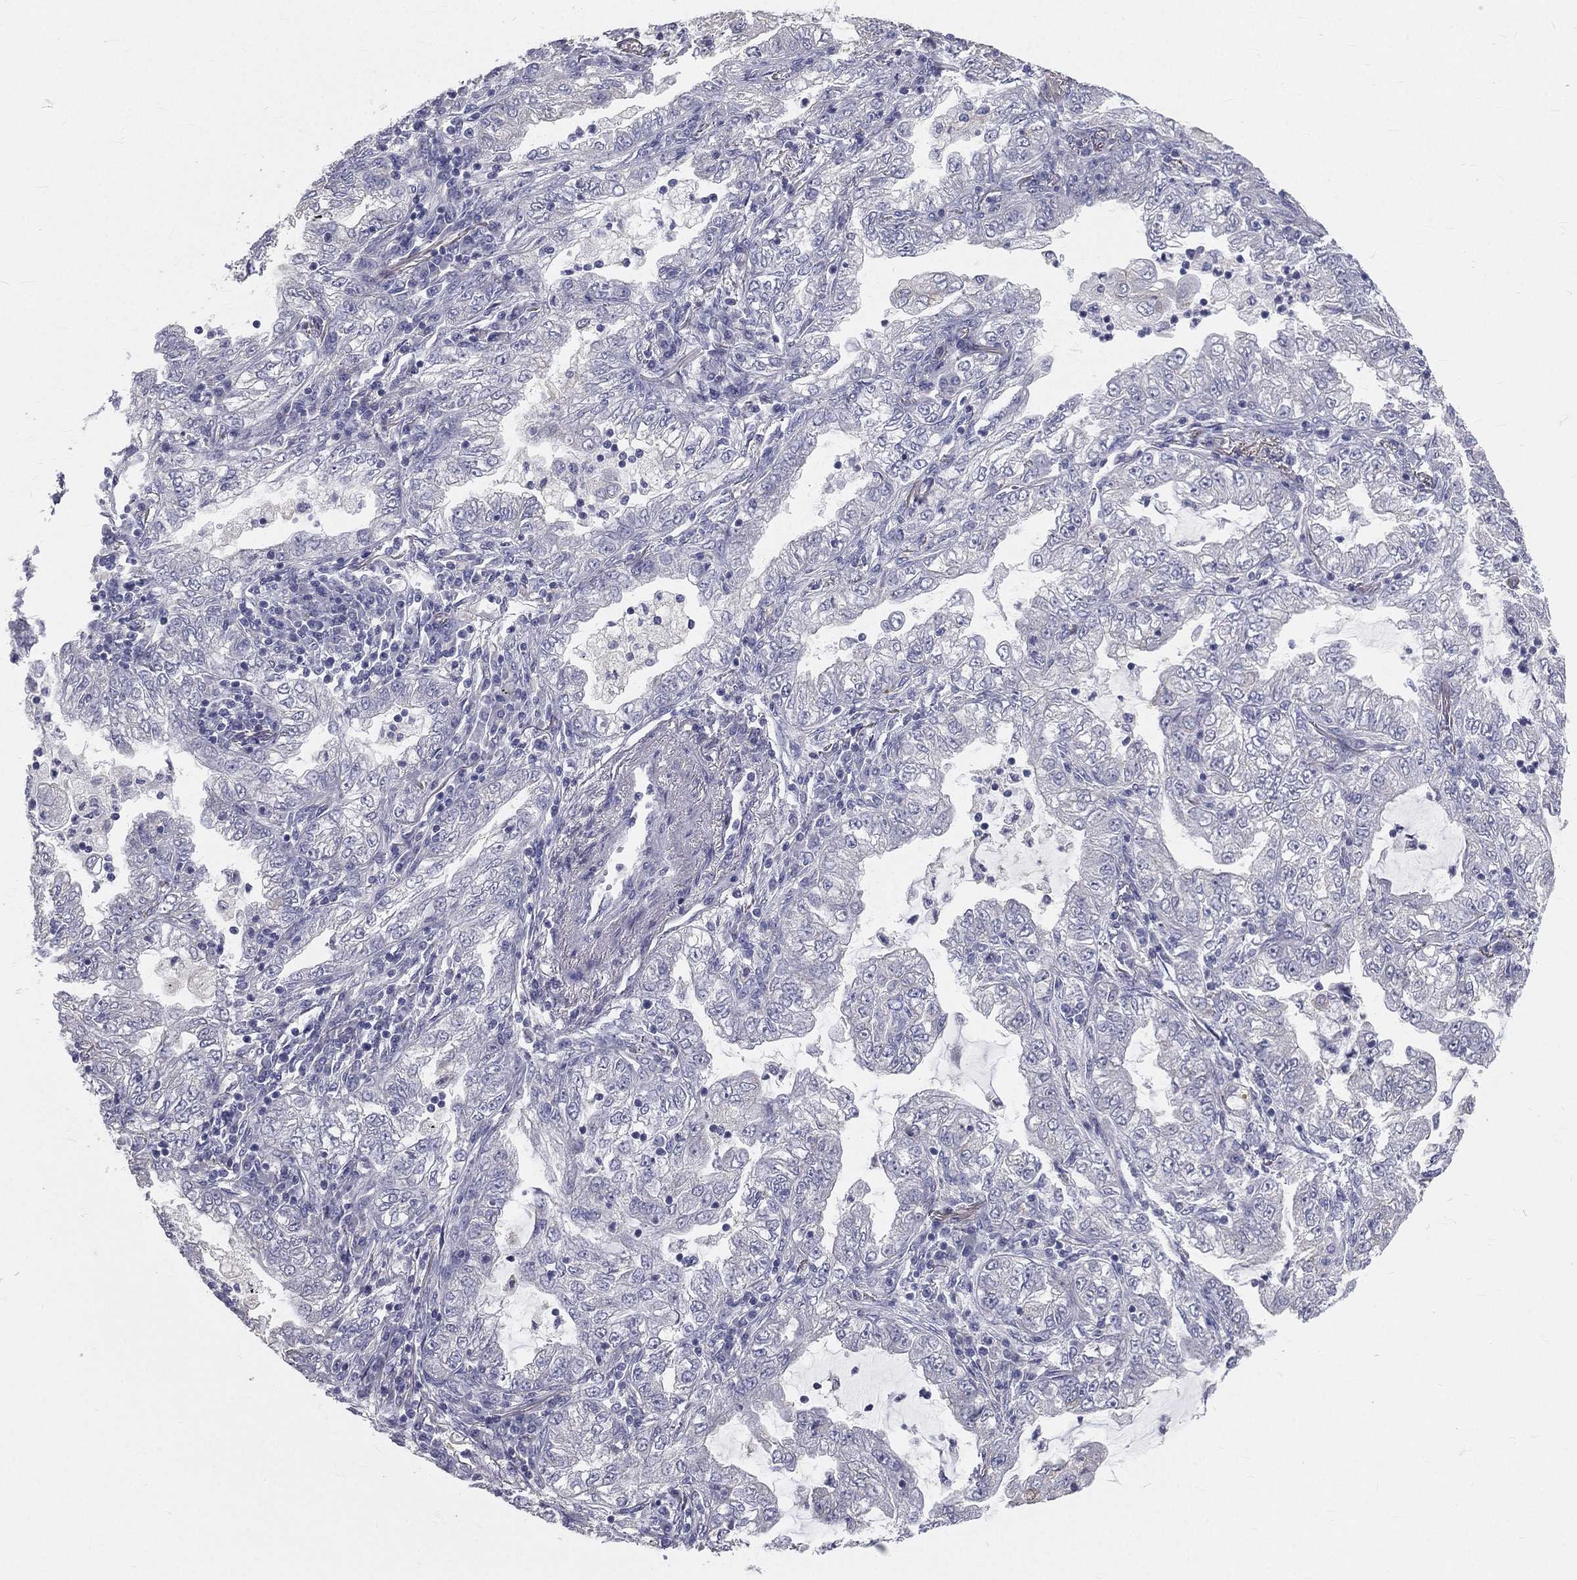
{"staining": {"intensity": "negative", "quantity": "none", "location": "none"}, "tissue": "lung cancer", "cell_type": "Tumor cells", "image_type": "cancer", "snomed": [{"axis": "morphology", "description": "Adenocarcinoma, NOS"}, {"axis": "topography", "description": "Lung"}], "caption": "This is an IHC image of adenocarcinoma (lung). There is no staining in tumor cells.", "gene": "MUC13", "patient": {"sex": "female", "age": 73}}